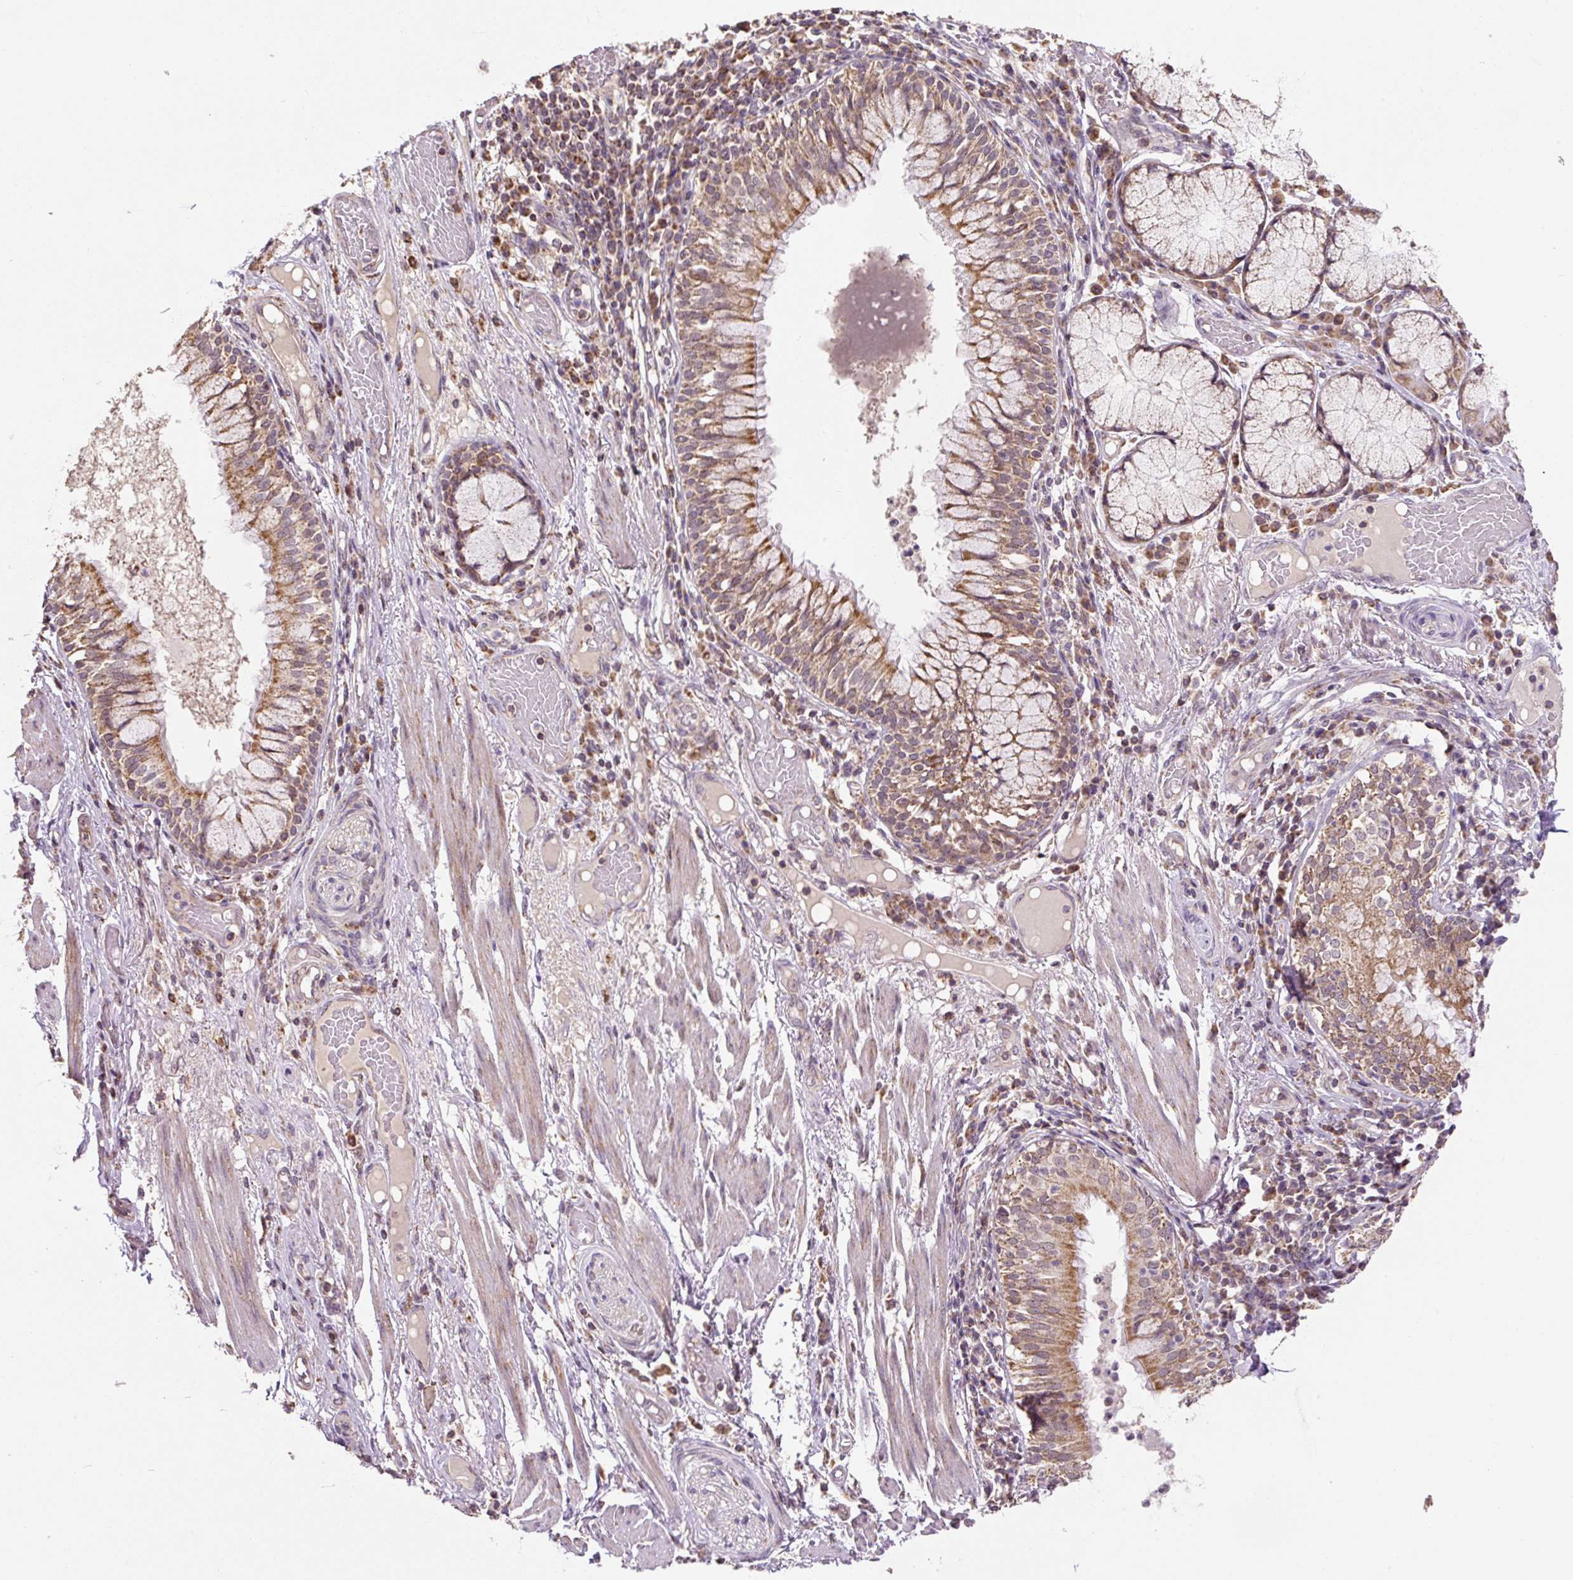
{"staining": {"intensity": "weak", "quantity": "25%-75%", "location": "cytoplasmic/membranous"}, "tissue": "soft tissue", "cell_type": "Fibroblasts", "image_type": "normal", "snomed": [{"axis": "morphology", "description": "Normal tissue, NOS"}, {"axis": "topography", "description": "Cartilage tissue"}, {"axis": "topography", "description": "Bronchus"}], "caption": "The histopathology image demonstrates staining of benign soft tissue, revealing weak cytoplasmic/membranous protein staining (brown color) within fibroblasts.", "gene": "MFSD9", "patient": {"sex": "male", "age": 56}}